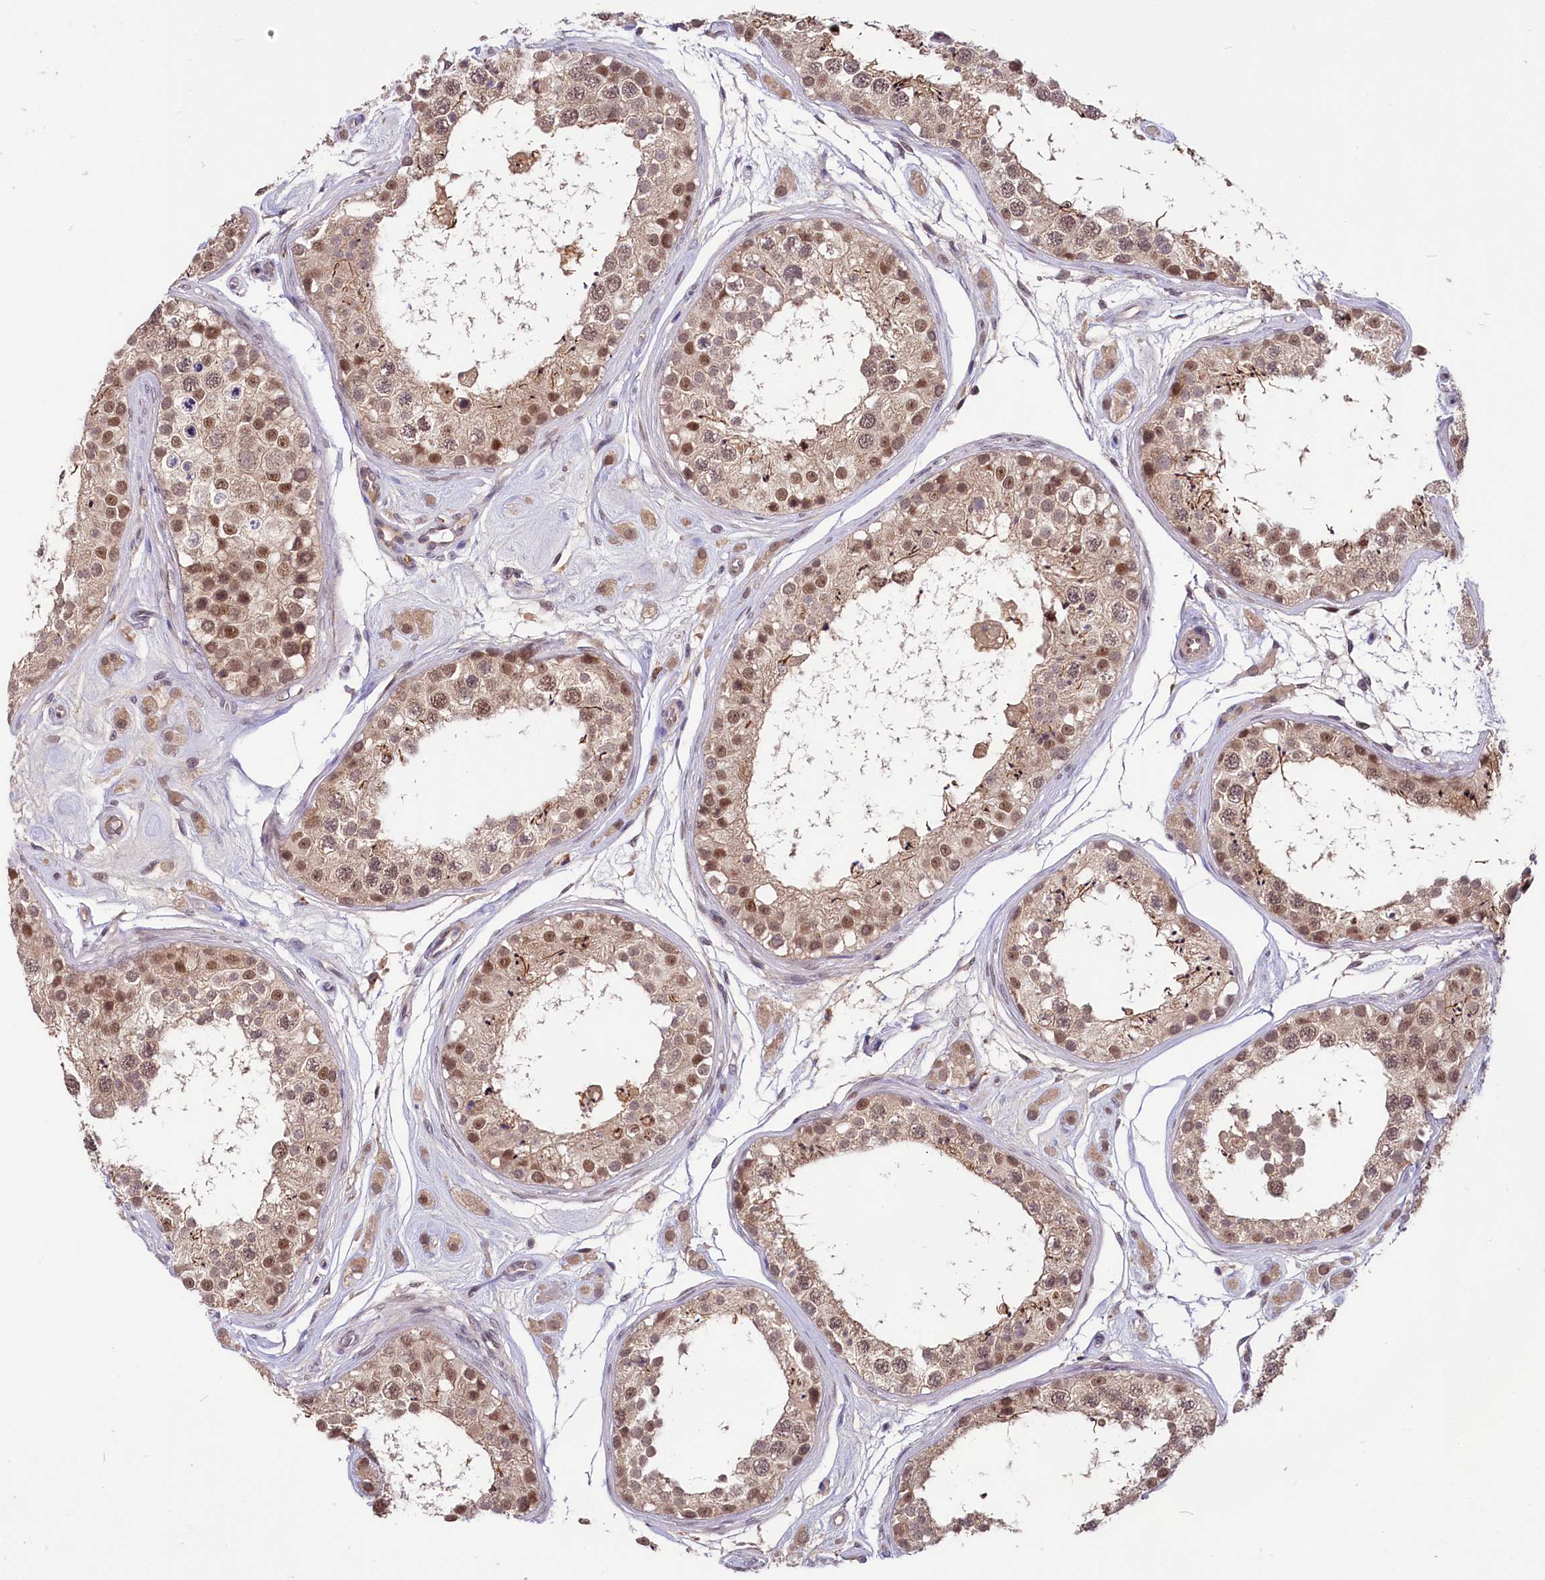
{"staining": {"intensity": "moderate", "quantity": ">75%", "location": "cytoplasmic/membranous,nuclear"}, "tissue": "testis", "cell_type": "Cells in seminiferous ducts", "image_type": "normal", "snomed": [{"axis": "morphology", "description": "Normal tissue, NOS"}, {"axis": "topography", "description": "Testis"}], "caption": "Testis stained for a protein (brown) reveals moderate cytoplasmic/membranous,nuclear positive expression in about >75% of cells in seminiferous ducts.", "gene": "UBE3A", "patient": {"sex": "male", "age": 25}}